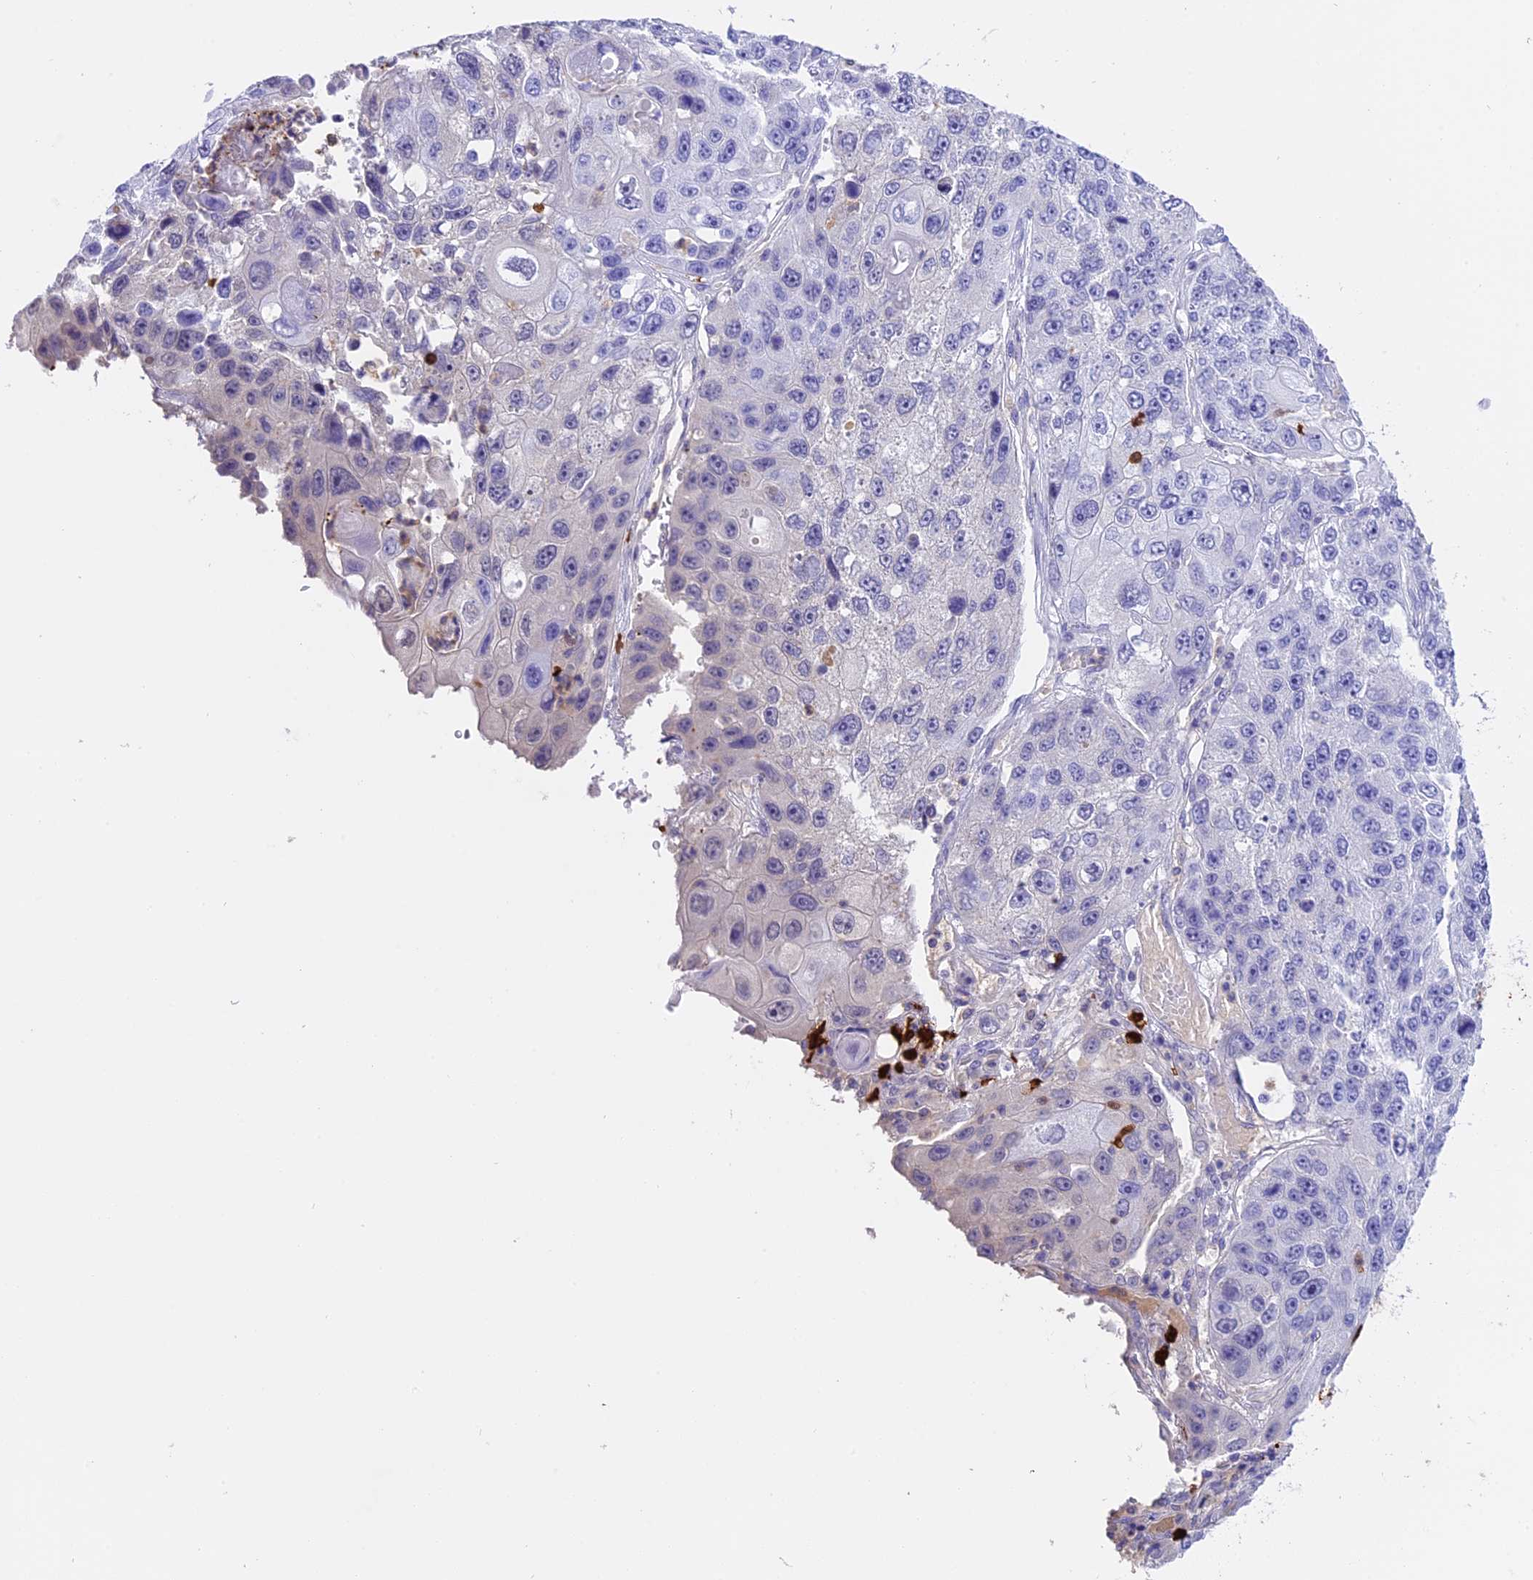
{"staining": {"intensity": "negative", "quantity": "none", "location": "none"}, "tissue": "lung cancer", "cell_type": "Tumor cells", "image_type": "cancer", "snomed": [{"axis": "morphology", "description": "Squamous cell carcinoma, NOS"}, {"axis": "topography", "description": "Lung"}], "caption": "Immunohistochemistry photomicrograph of lung cancer (squamous cell carcinoma) stained for a protein (brown), which exhibits no staining in tumor cells.", "gene": "CLC", "patient": {"sex": "male", "age": 61}}